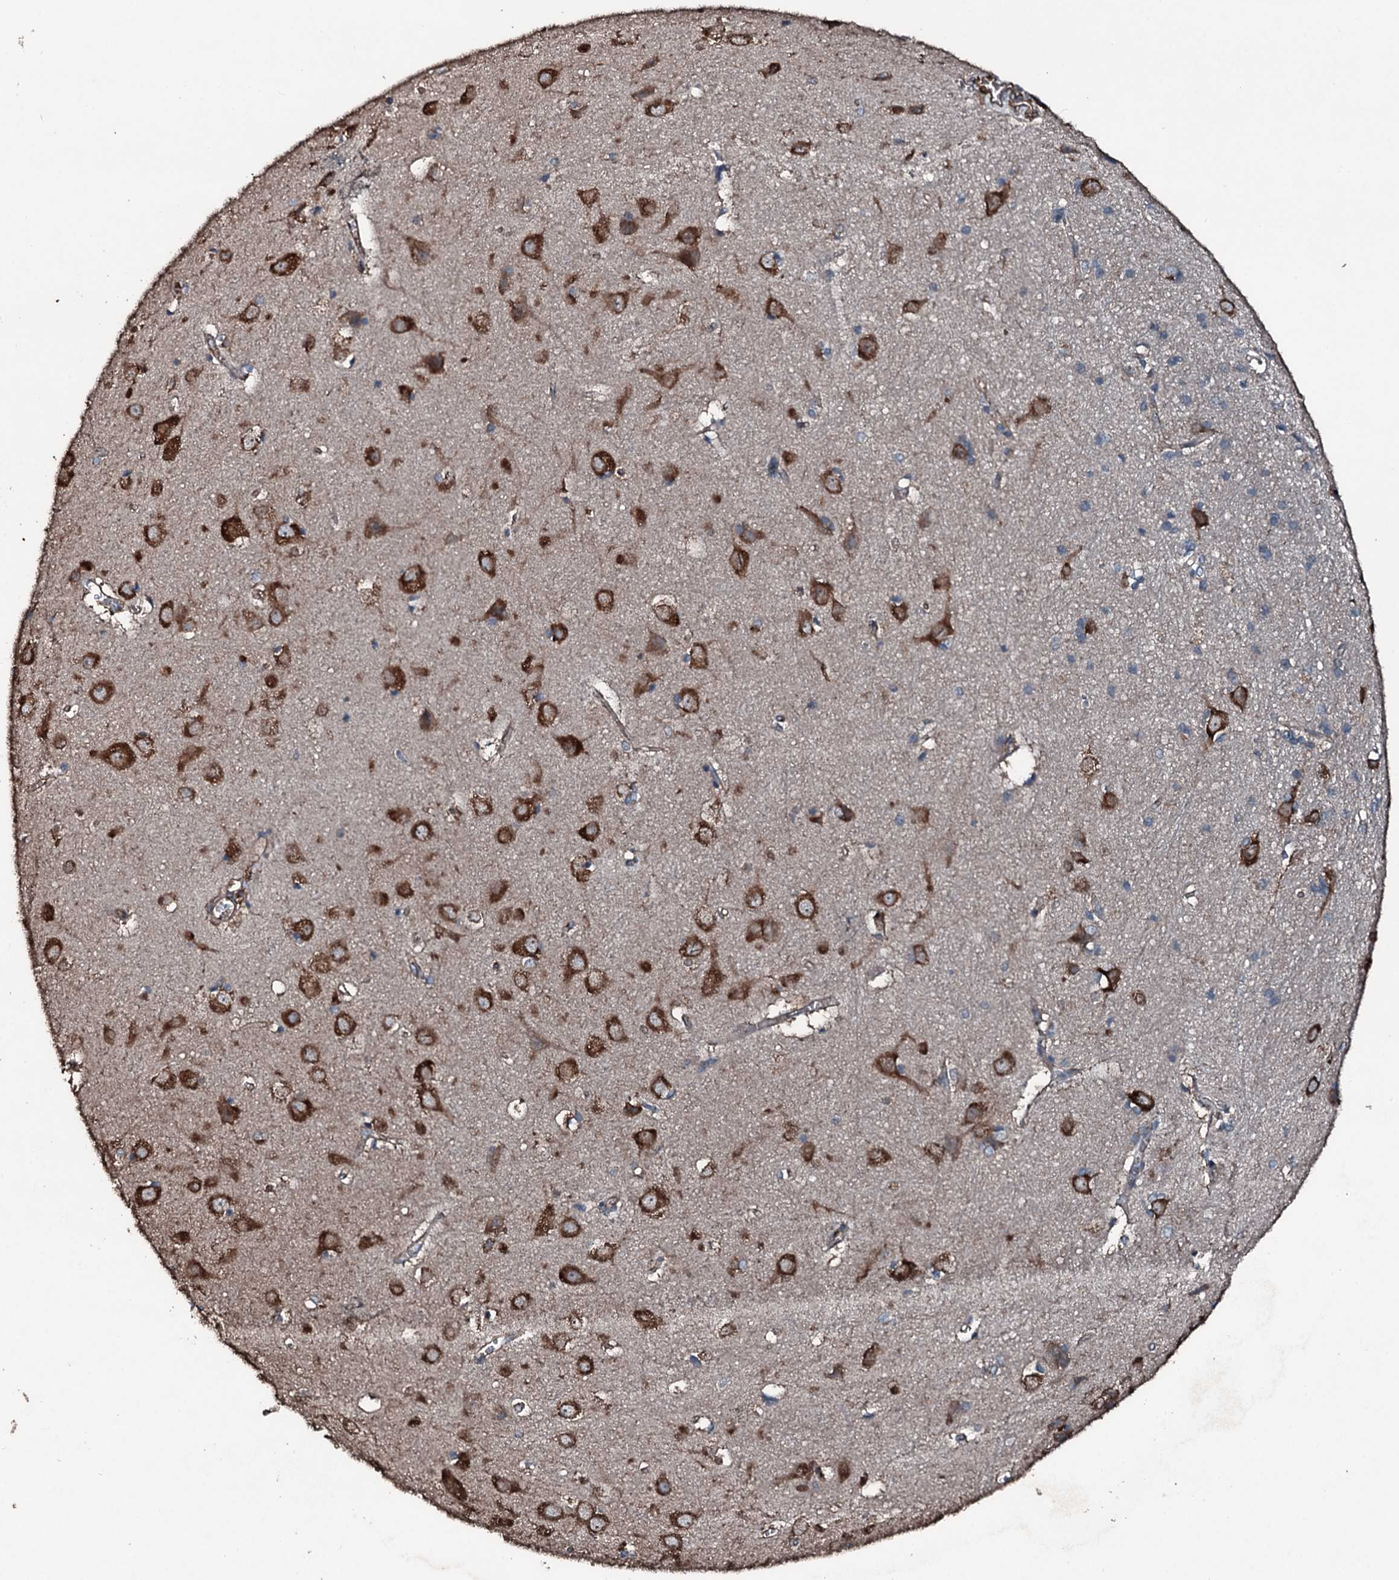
{"staining": {"intensity": "strong", "quantity": ">75%", "location": "cytoplasmic/membranous"}, "tissue": "cerebral cortex", "cell_type": "Endothelial cells", "image_type": "normal", "snomed": [{"axis": "morphology", "description": "Normal tissue, NOS"}, {"axis": "topography", "description": "Cerebral cortex"}], "caption": "Cerebral cortex stained with a brown dye demonstrates strong cytoplasmic/membranous positive expression in approximately >75% of endothelial cells.", "gene": "SLC25A38", "patient": {"sex": "male", "age": 54}}